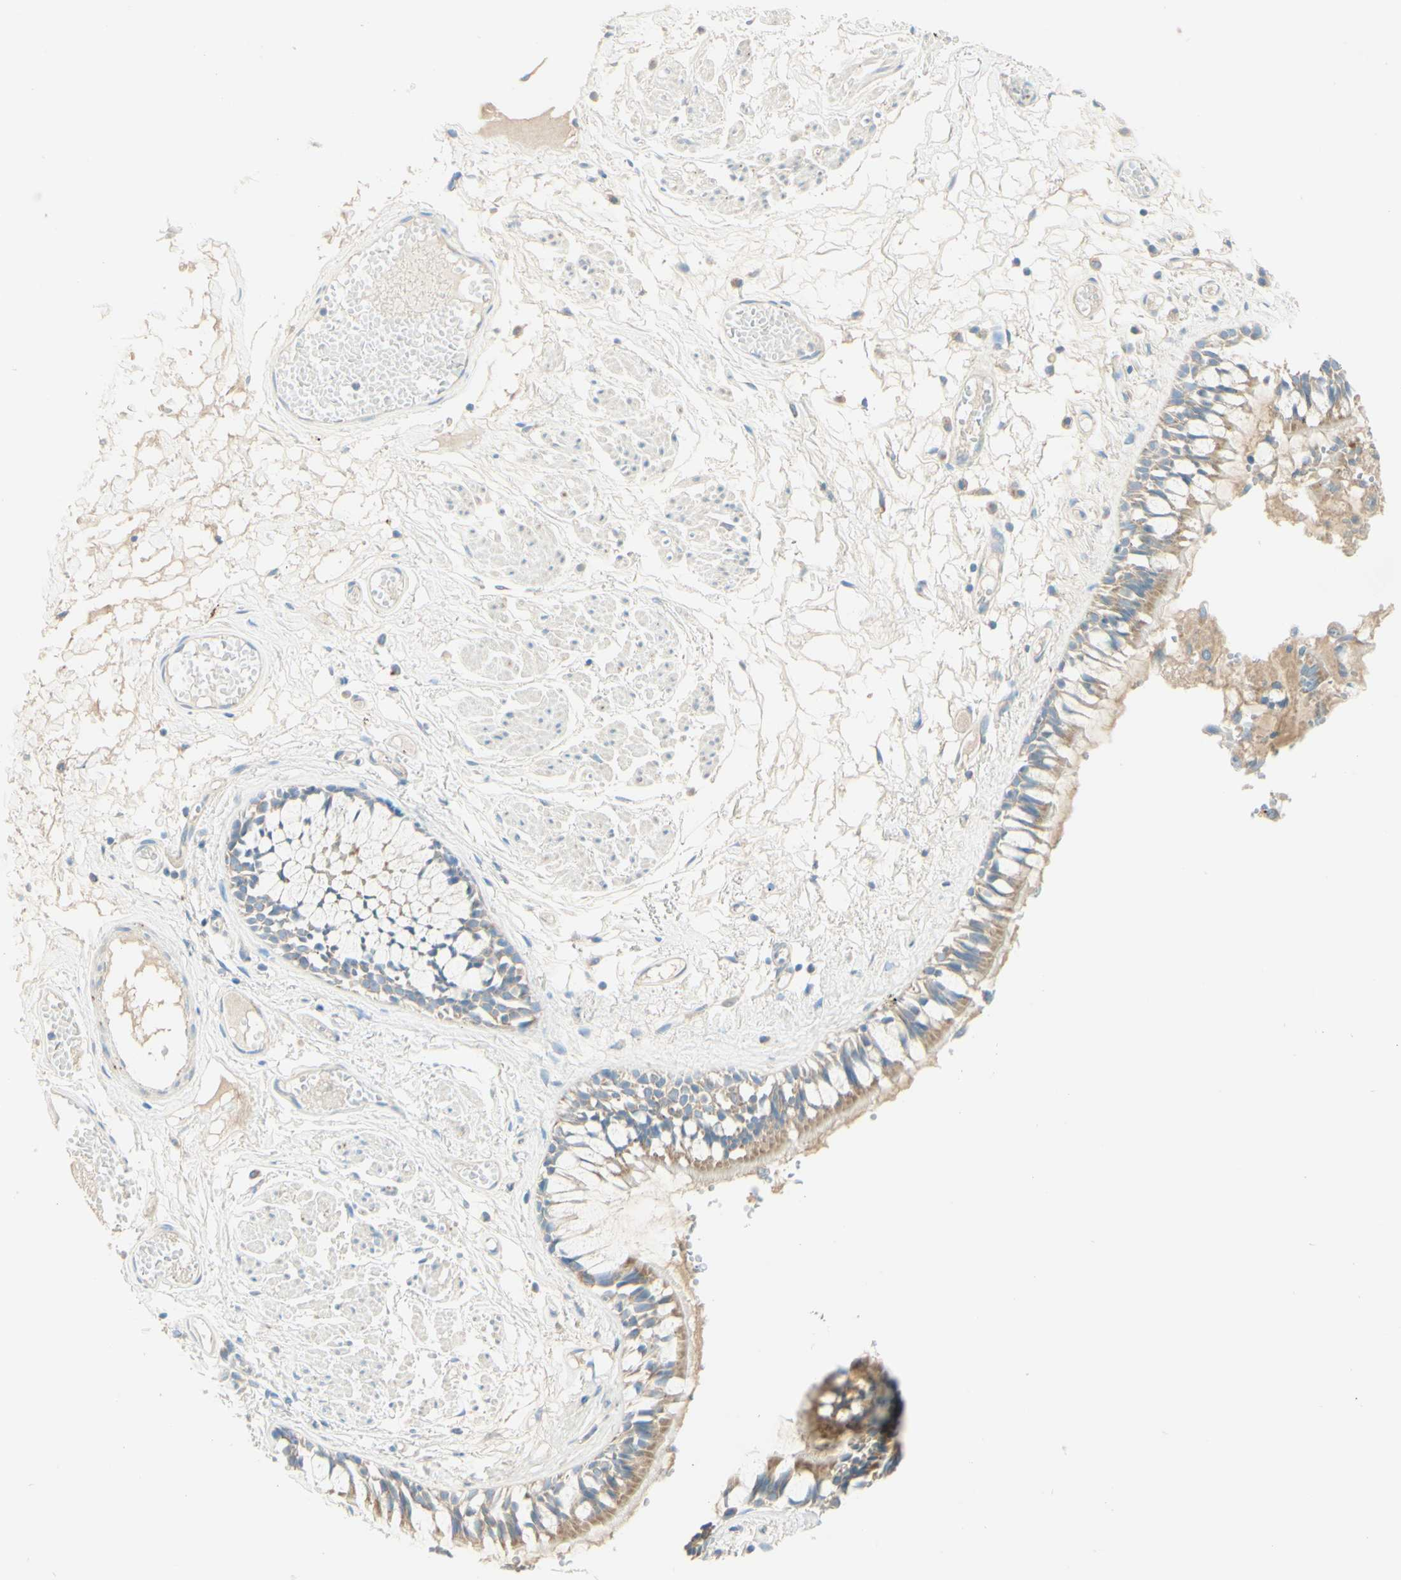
{"staining": {"intensity": "moderate", "quantity": ">75%", "location": "cytoplasmic/membranous"}, "tissue": "bronchus", "cell_type": "Respiratory epithelial cells", "image_type": "normal", "snomed": [{"axis": "morphology", "description": "Normal tissue, NOS"}, {"axis": "morphology", "description": "Inflammation, NOS"}, {"axis": "topography", "description": "Cartilage tissue"}, {"axis": "topography", "description": "Lung"}], "caption": "This micrograph demonstrates normal bronchus stained with immunohistochemistry (IHC) to label a protein in brown. The cytoplasmic/membranous of respiratory epithelial cells show moderate positivity for the protein. Nuclei are counter-stained blue.", "gene": "ARMC10", "patient": {"sex": "male", "age": 71}}